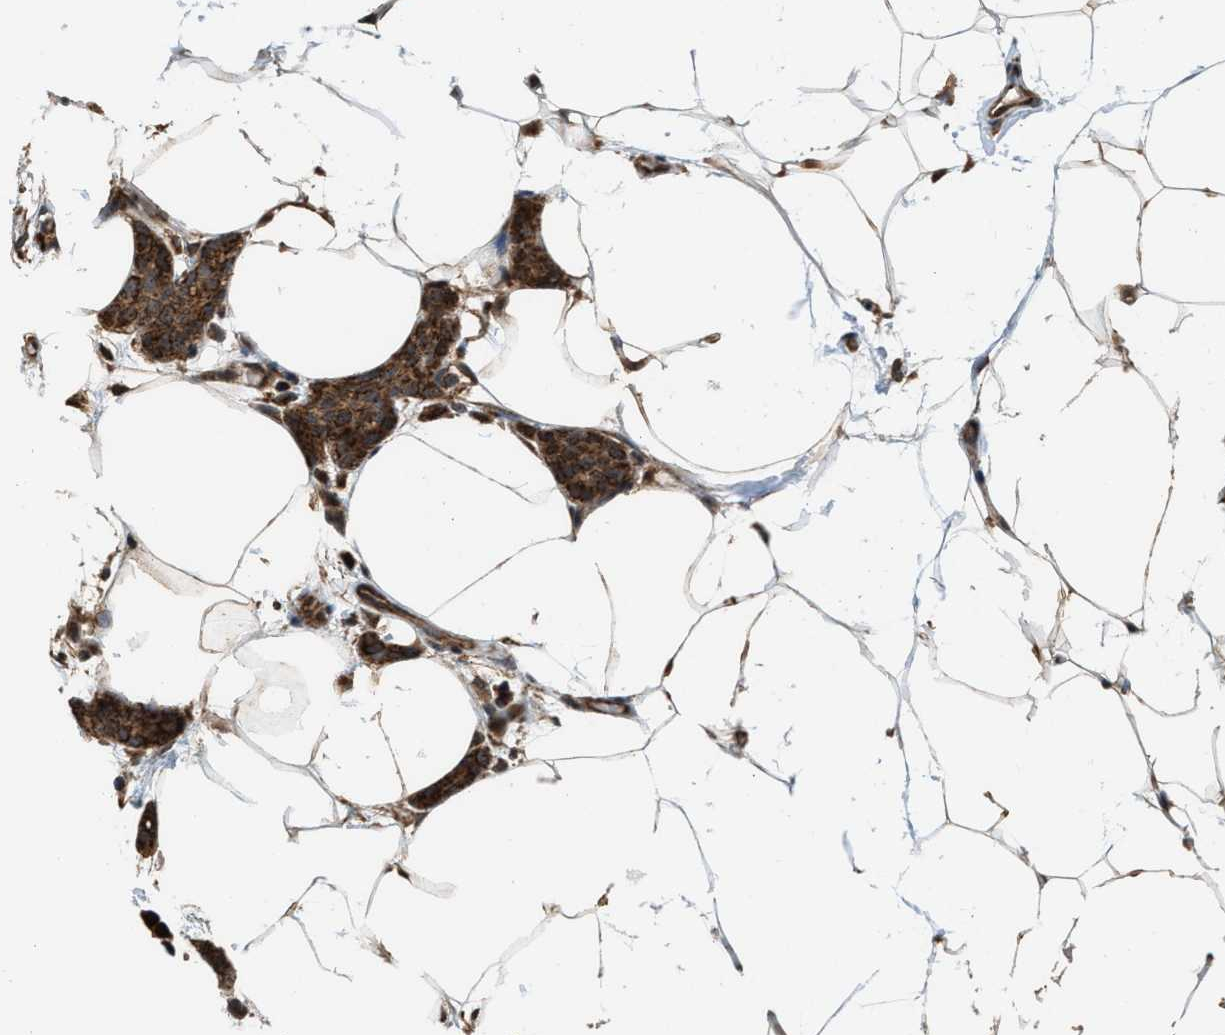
{"staining": {"intensity": "strong", "quantity": ">75%", "location": "cytoplasmic/membranous"}, "tissue": "breast cancer", "cell_type": "Tumor cells", "image_type": "cancer", "snomed": [{"axis": "morphology", "description": "Lobular carcinoma"}, {"axis": "topography", "description": "Skin"}, {"axis": "topography", "description": "Breast"}], "caption": "A brown stain shows strong cytoplasmic/membranous staining of a protein in human breast cancer tumor cells. (IHC, brightfield microscopy, high magnification).", "gene": "SGSM2", "patient": {"sex": "female", "age": 46}}